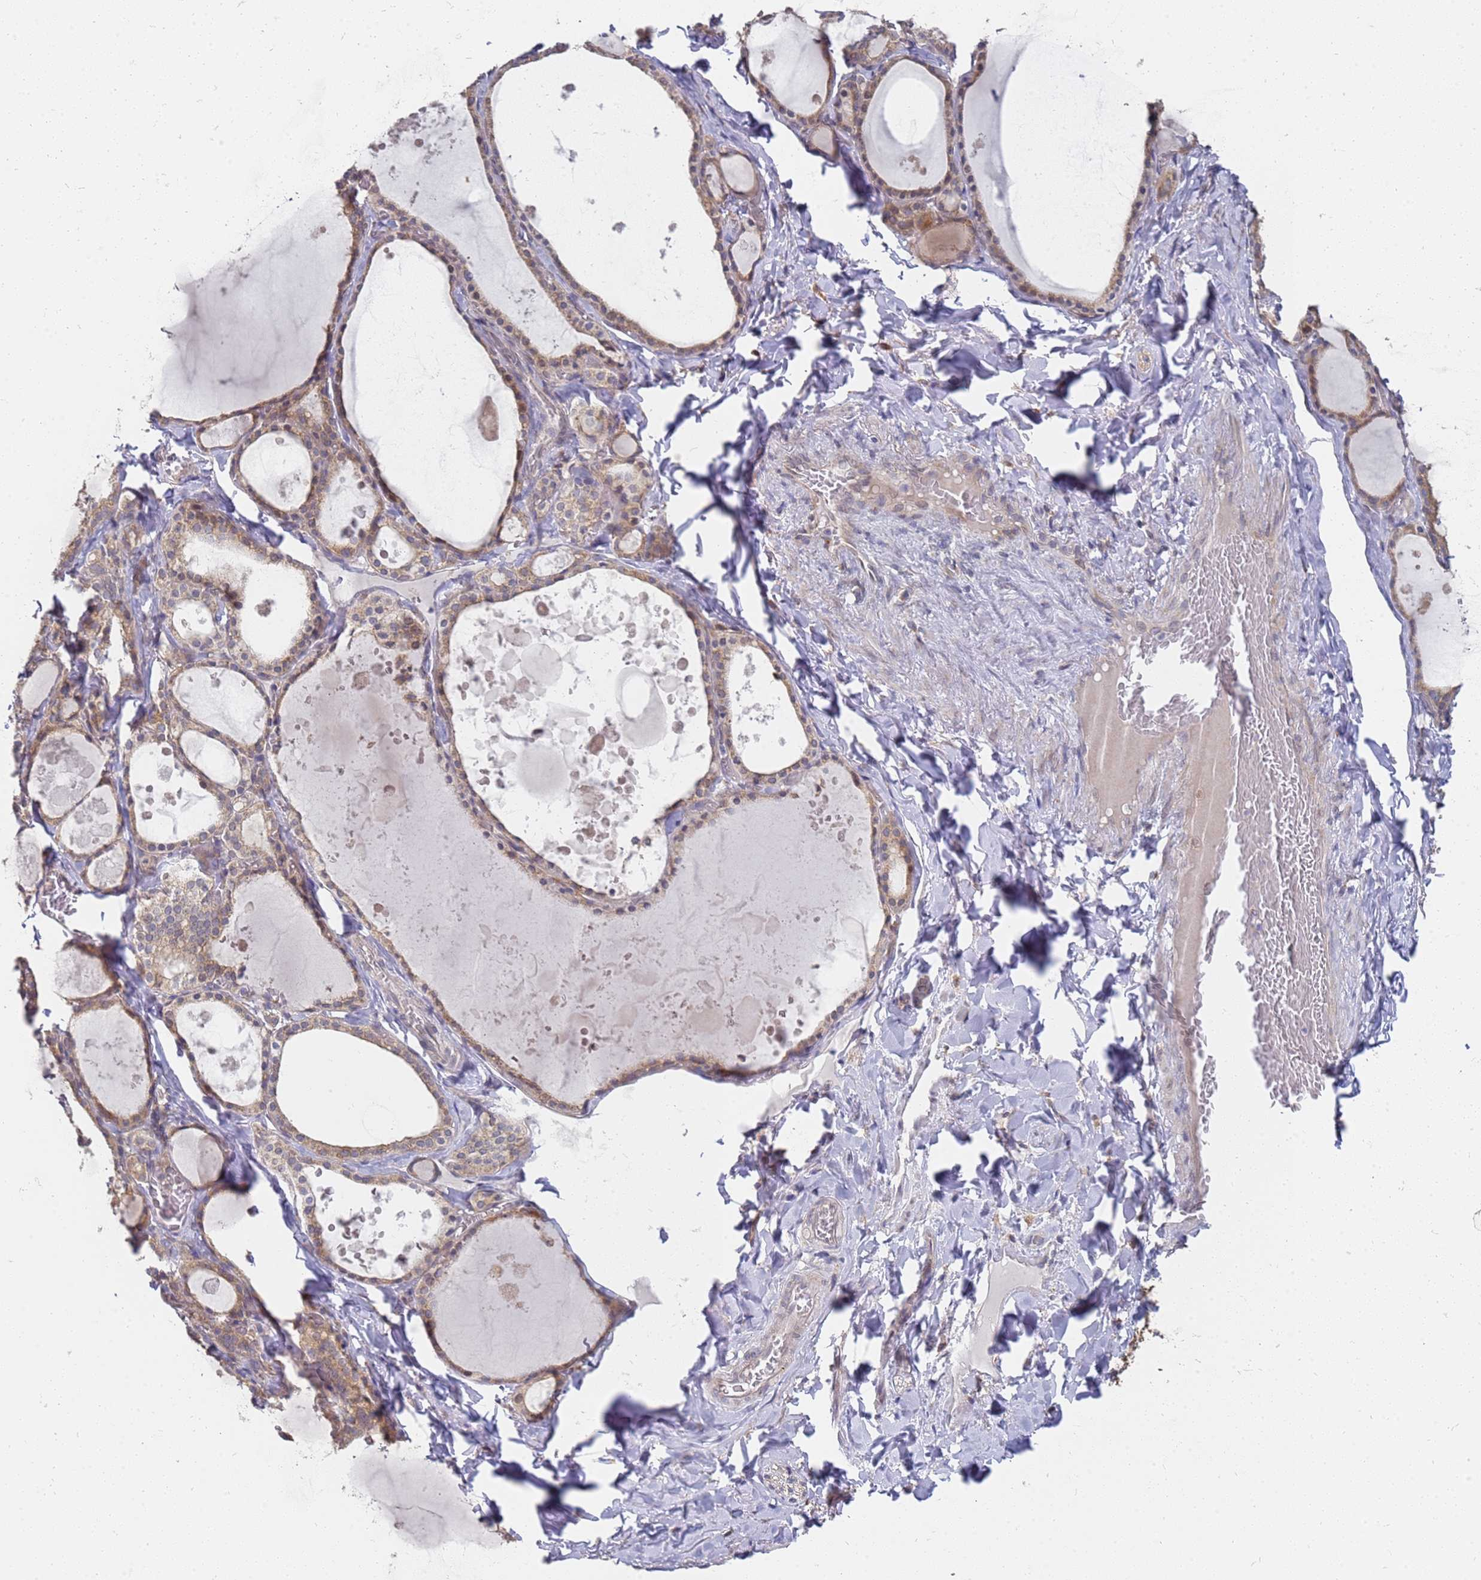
{"staining": {"intensity": "moderate", "quantity": ">75%", "location": "cytoplasmic/membranous"}, "tissue": "thyroid gland", "cell_type": "Glandular cells", "image_type": "normal", "snomed": [{"axis": "morphology", "description": "Normal tissue, NOS"}, {"axis": "topography", "description": "Thyroid gland"}], "caption": "The histopathology image exhibits immunohistochemical staining of normal thyroid gland. There is moderate cytoplasmic/membranous staining is seen in about >75% of glandular cells. The protein is stained brown, and the nuclei are stained in blue (DAB IHC with brightfield microscopy, high magnification).", "gene": "VRK2", "patient": {"sex": "male", "age": 56}}